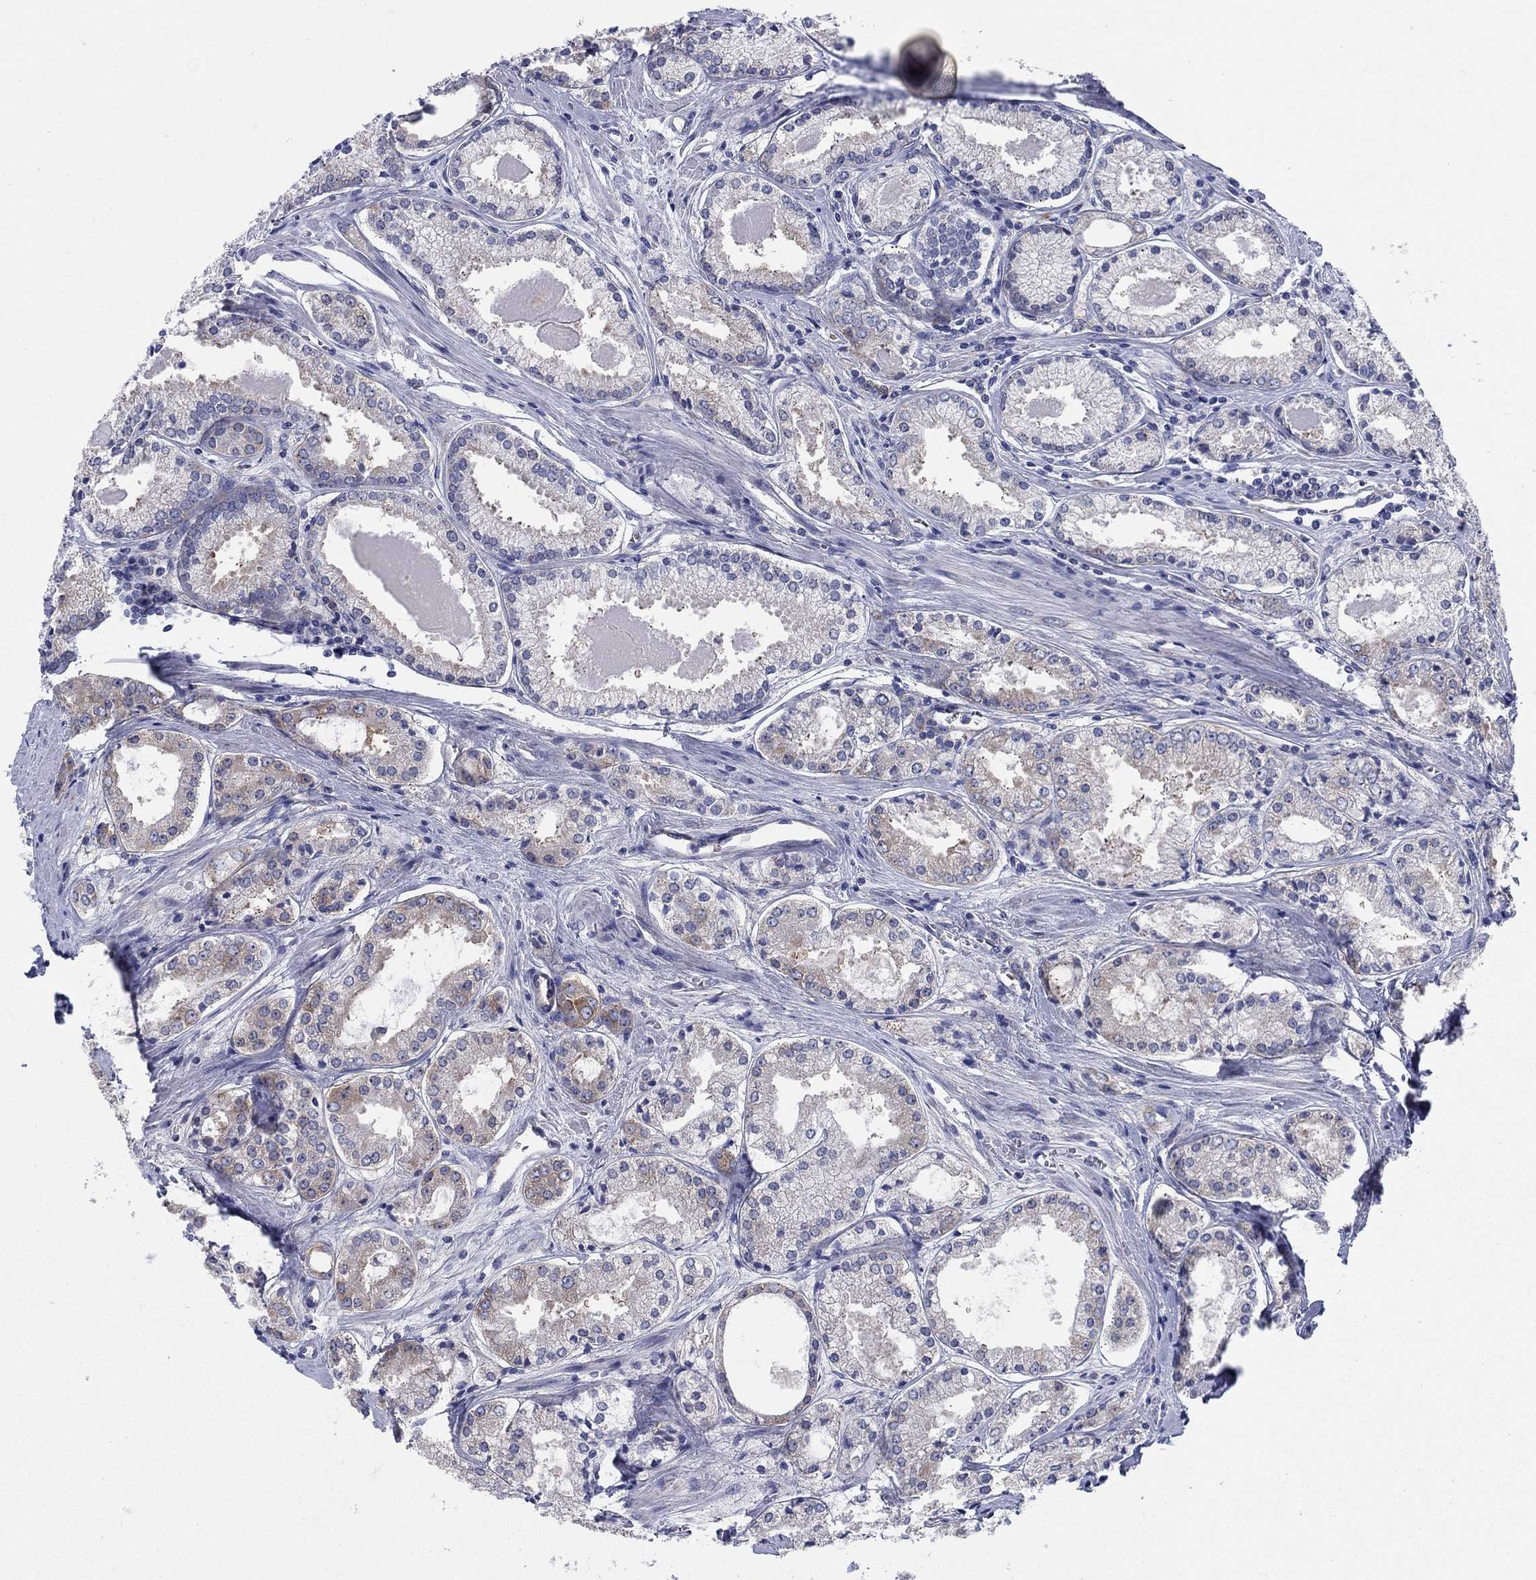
{"staining": {"intensity": "moderate", "quantity": "<25%", "location": "cytoplasmic/membranous"}, "tissue": "prostate cancer", "cell_type": "Tumor cells", "image_type": "cancer", "snomed": [{"axis": "morphology", "description": "Adenocarcinoma, NOS"}, {"axis": "topography", "description": "Prostate"}], "caption": "An IHC histopathology image of tumor tissue is shown. Protein staining in brown shows moderate cytoplasmic/membranous positivity in prostate cancer (adenocarcinoma) within tumor cells.", "gene": "TMEM59", "patient": {"sex": "male", "age": 72}}